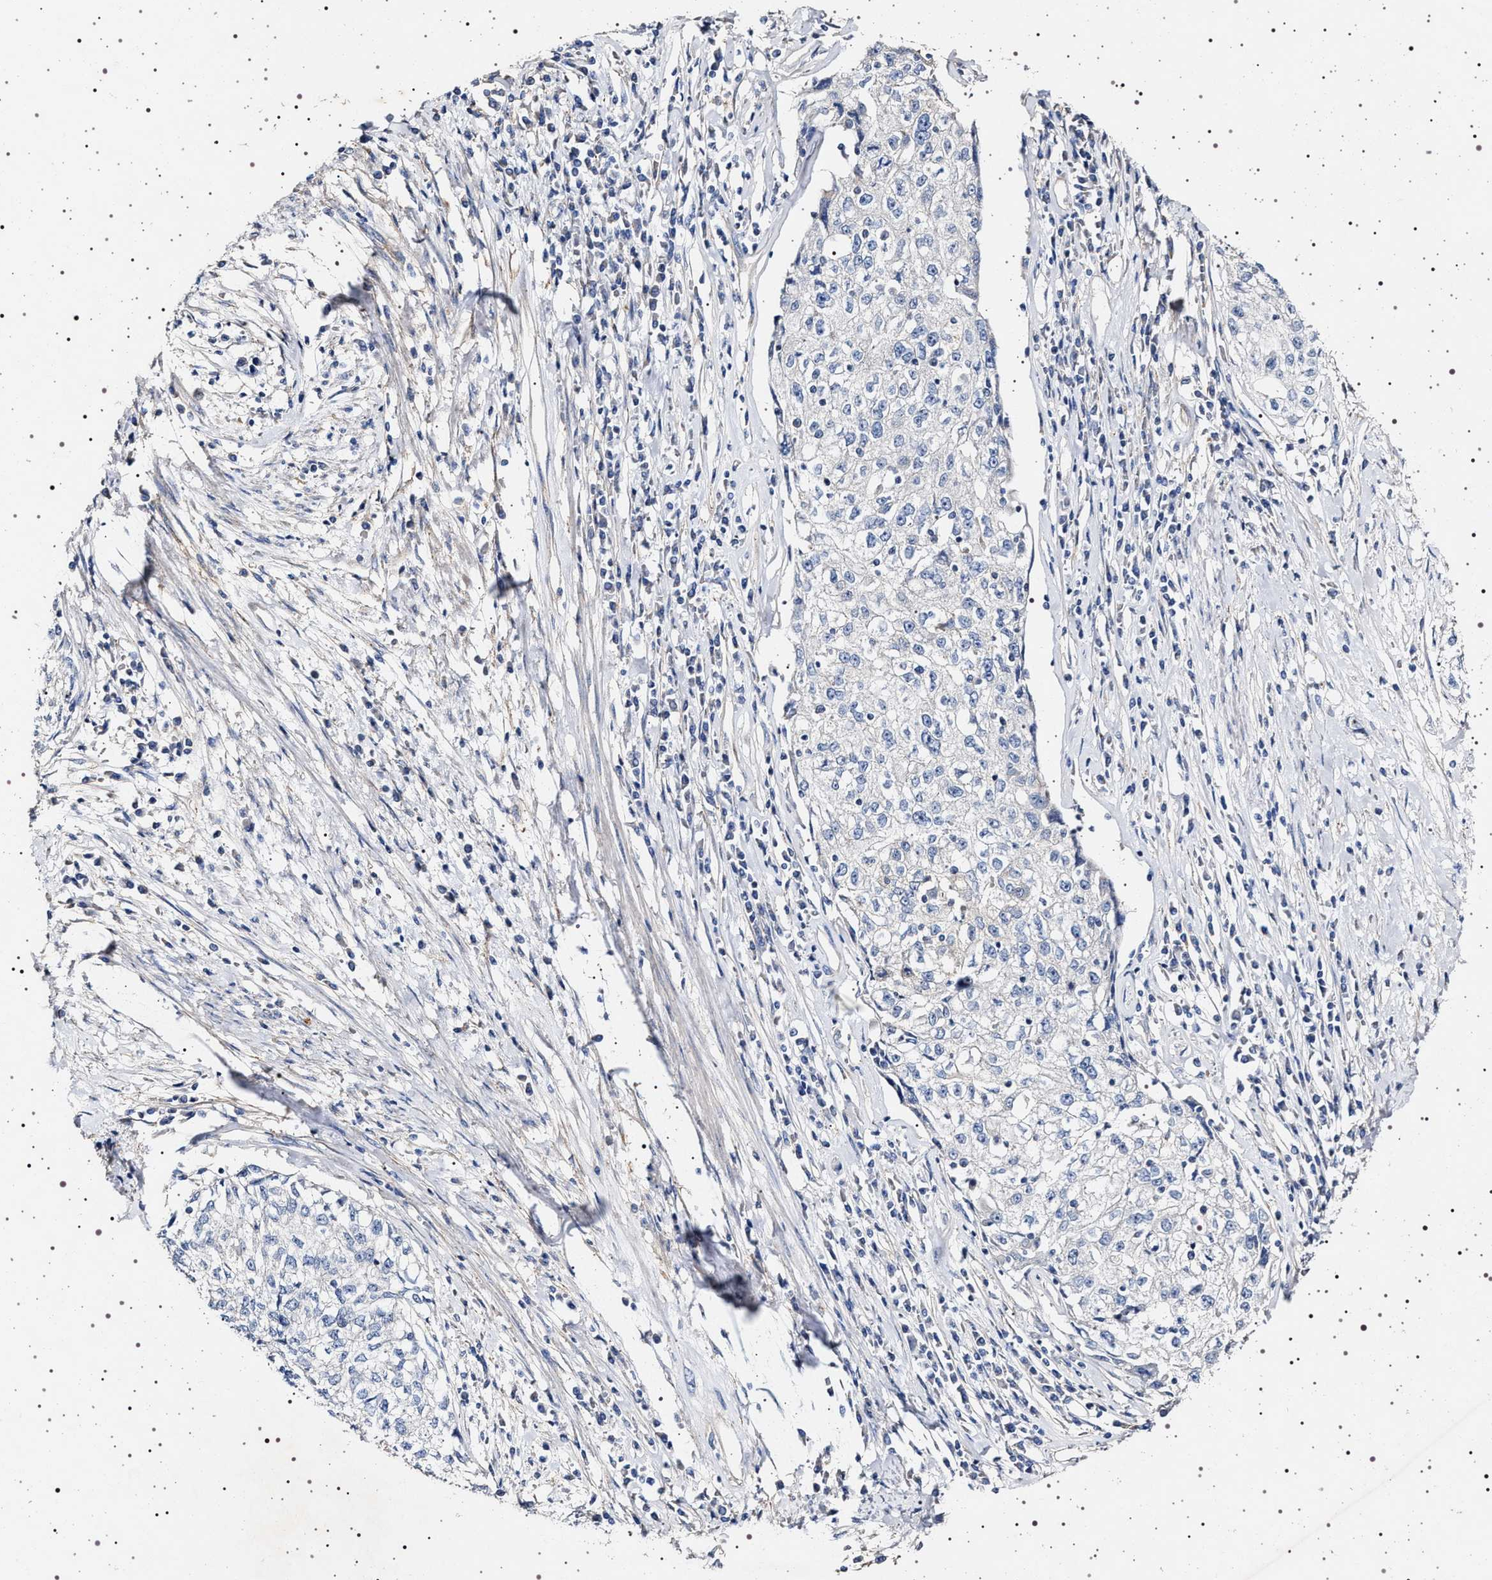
{"staining": {"intensity": "negative", "quantity": "none", "location": "none"}, "tissue": "cervical cancer", "cell_type": "Tumor cells", "image_type": "cancer", "snomed": [{"axis": "morphology", "description": "Squamous cell carcinoma, NOS"}, {"axis": "topography", "description": "Cervix"}], "caption": "IHC of human cervical cancer (squamous cell carcinoma) demonstrates no staining in tumor cells.", "gene": "NAALADL2", "patient": {"sex": "female", "age": 57}}